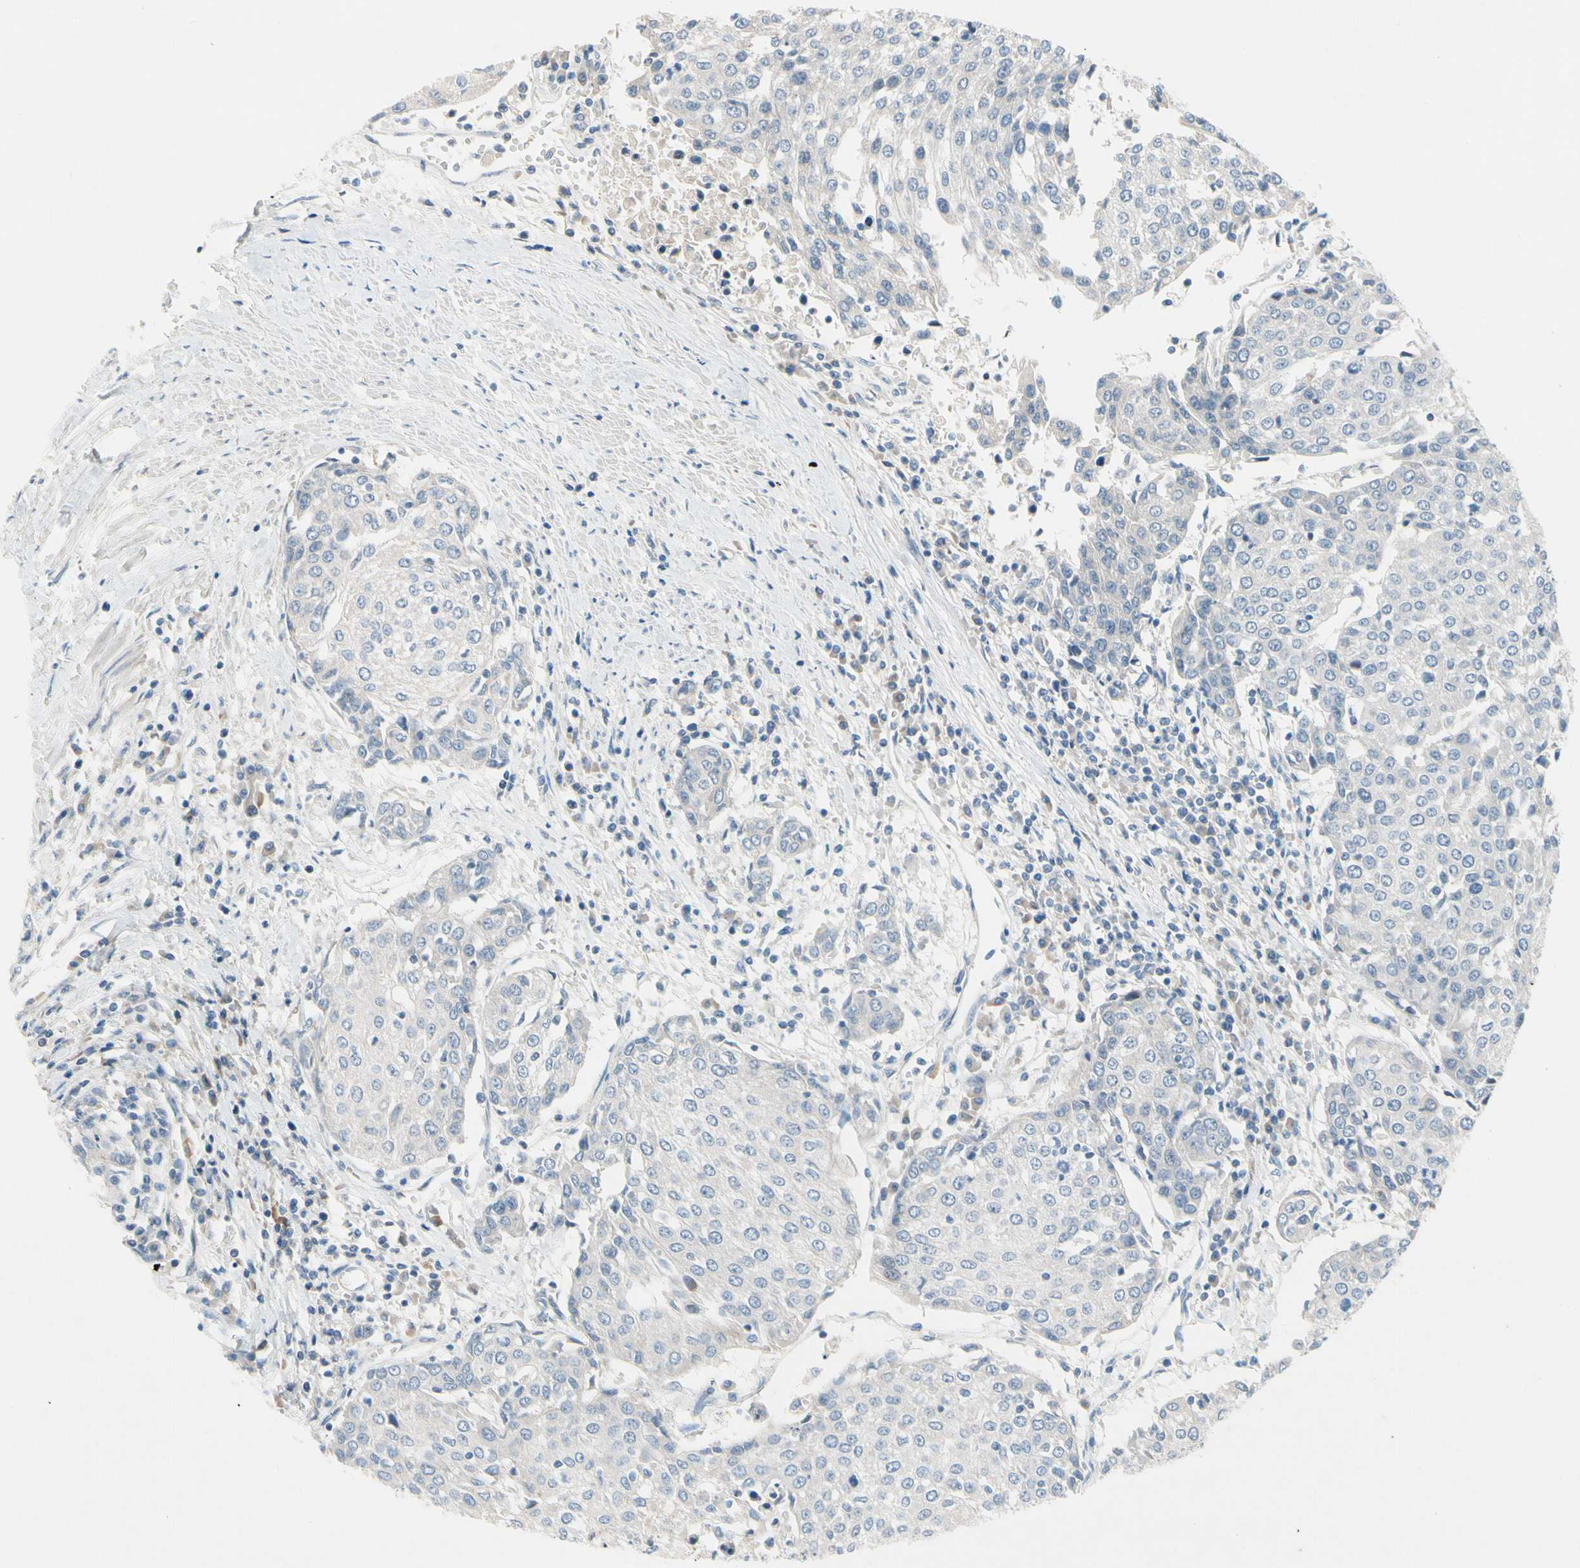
{"staining": {"intensity": "negative", "quantity": "none", "location": "none"}, "tissue": "urothelial cancer", "cell_type": "Tumor cells", "image_type": "cancer", "snomed": [{"axis": "morphology", "description": "Urothelial carcinoma, High grade"}, {"axis": "topography", "description": "Urinary bladder"}], "caption": "Tumor cells show no significant expression in urothelial carcinoma (high-grade).", "gene": "CNDP1", "patient": {"sex": "female", "age": 85}}